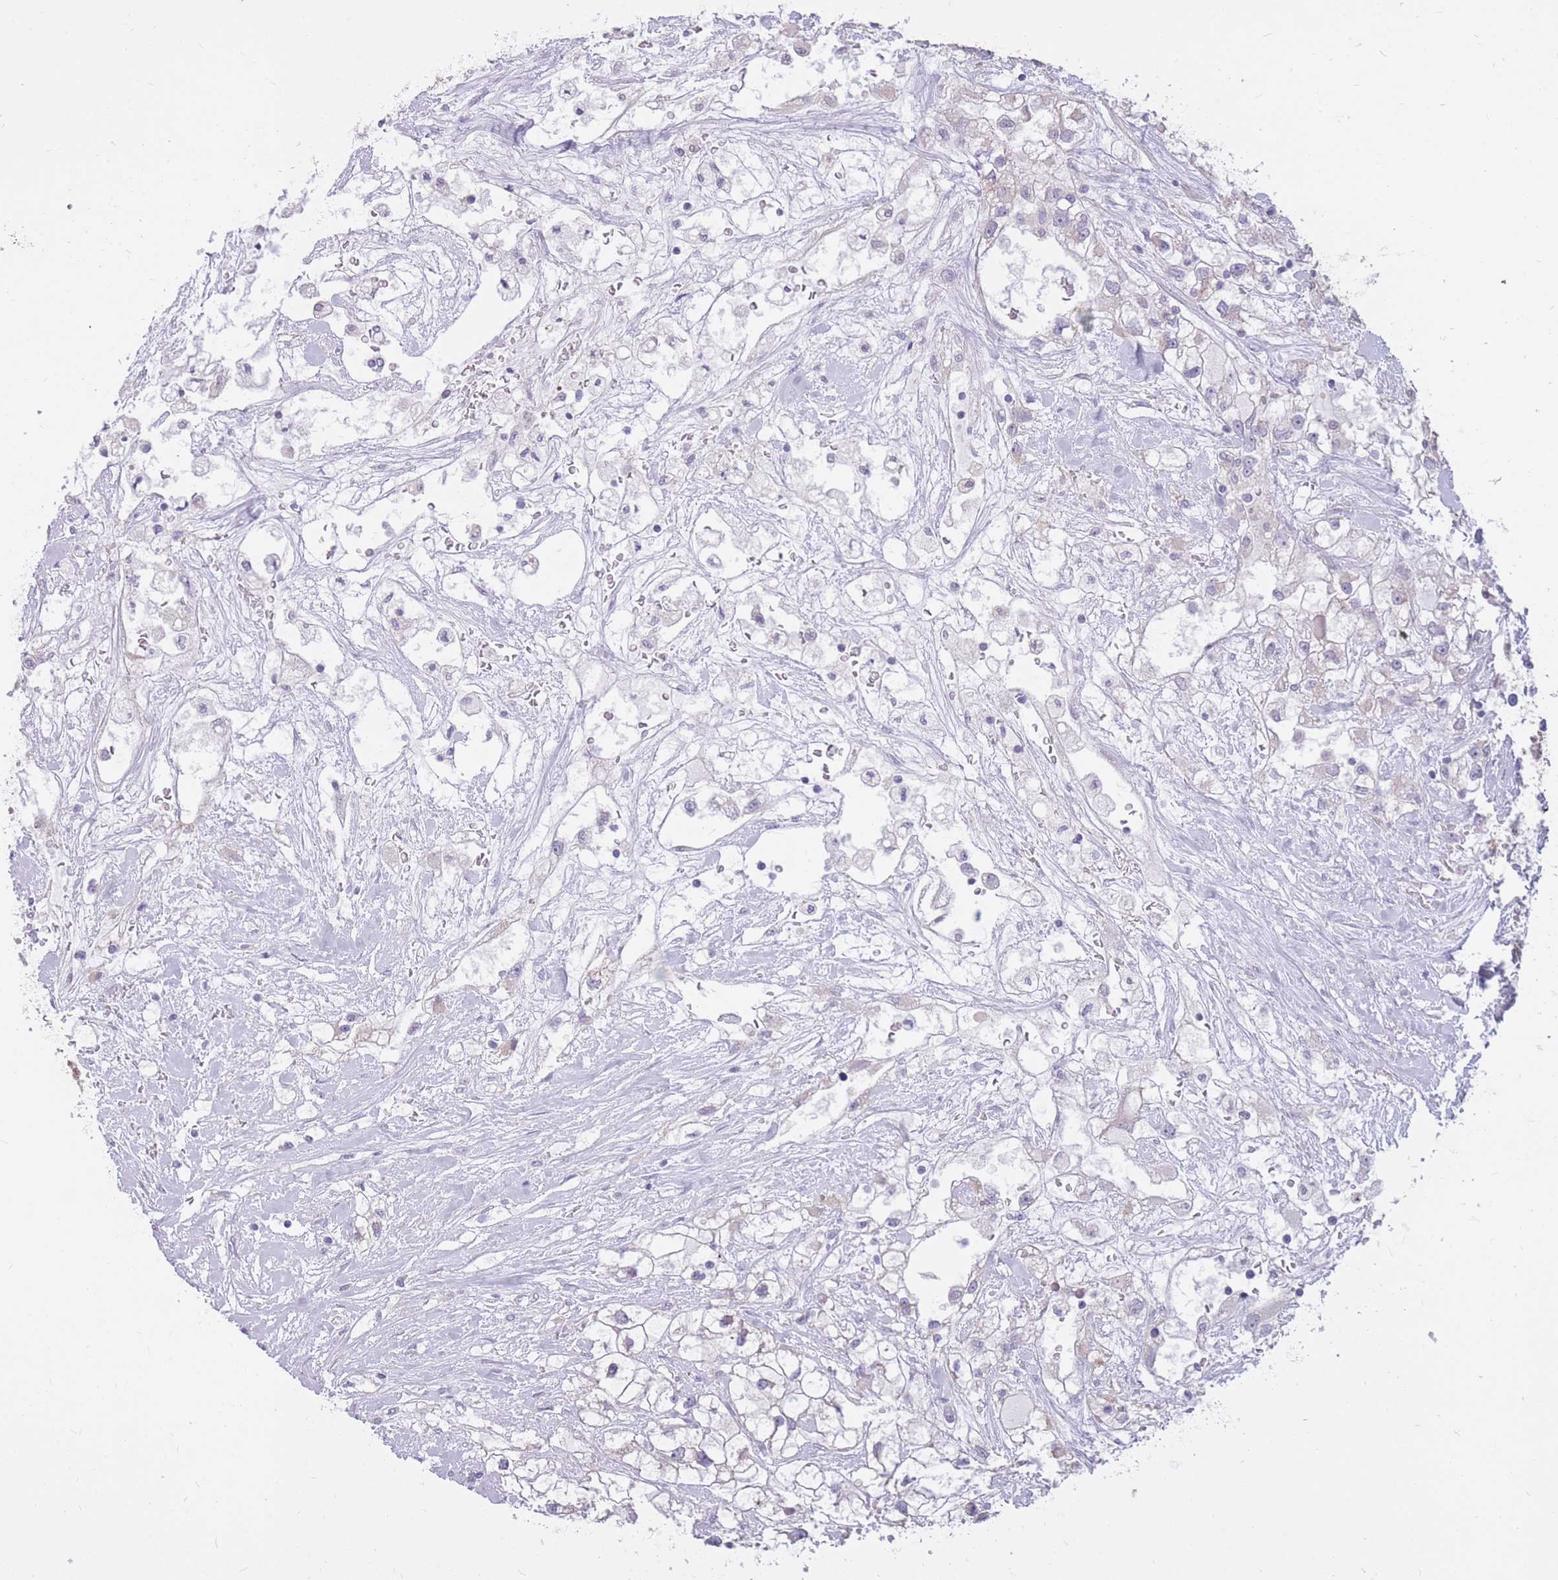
{"staining": {"intensity": "negative", "quantity": "none", "location": "none"}, "tissue": "renal cancer", "cell_type": "Tumor cells", "image_type": "cancer", "snomed": [{"axis": "morphology", "description": "Adenocarcinoma, NOS"}, {"axis": "topography", "description": "Kidney"}], "caption": "Immunohistochemical staining of human renal cancer displays no significant staining in tumor cells.", "gene": "RNF170", "patient": {"sex": "male", "age": 59}}